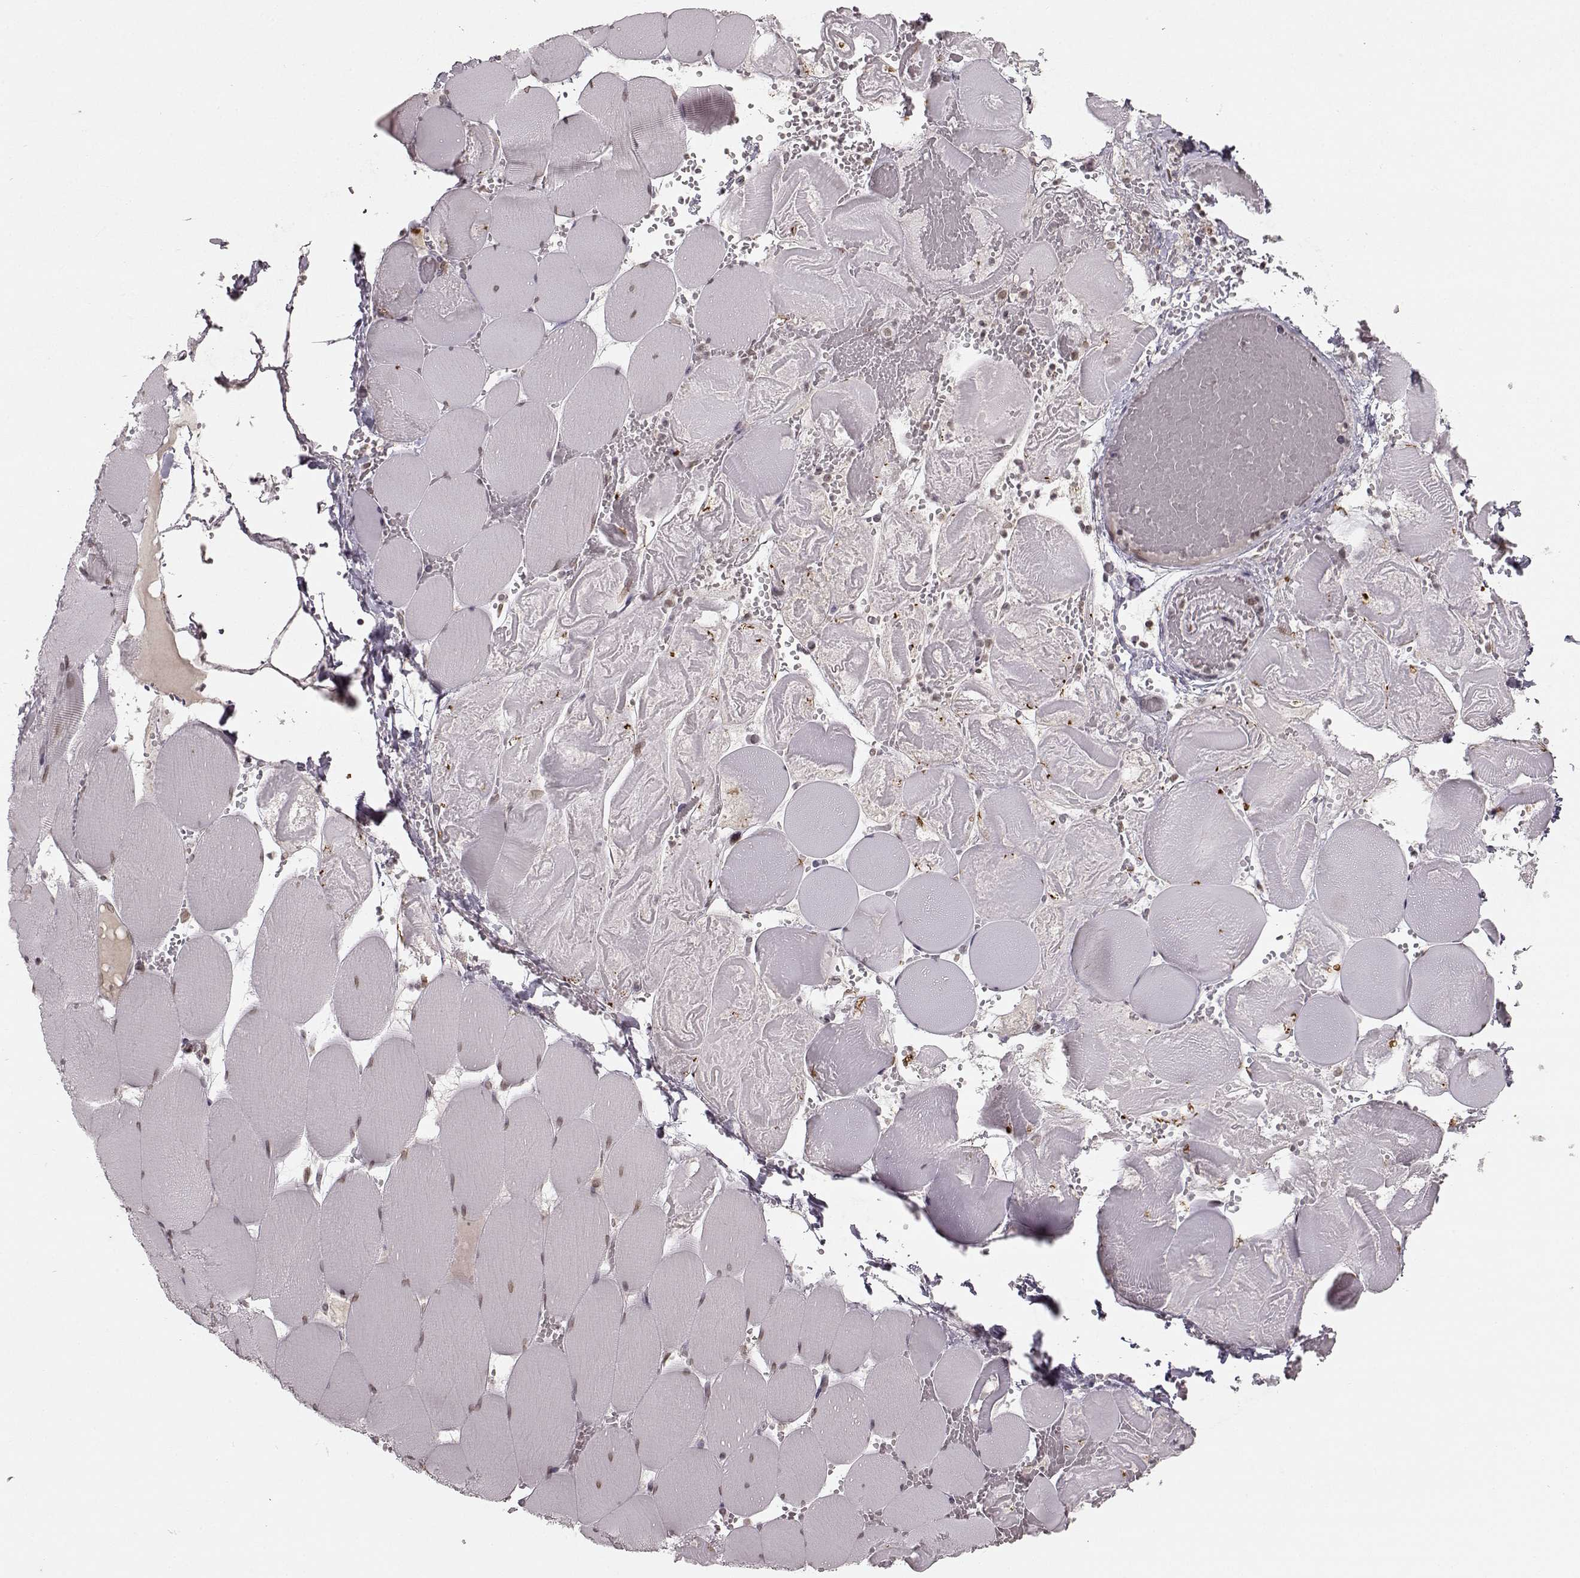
{"staining": {"intensity": "moderate", "quantity": "<25%", "location": "cytoplasmic/membranous,nuclear"}, "tissue": "skeletal muscle", "cell_type": "Myocytes", "image_type": "normal", "snomed": [{"axis": "morphology", "description": "Normal tissue, NOS"}, {"axis": "morphology", "description": "Malignant melanoma, Metastatic site"}, {"axis": "topography", "description": "Skeletal muscle"}], "caption": "Brown immunohistochemical staining in normal skeletal muscle reveals moderate cytoplasmic/membranous,nuclear expression in approximately <25% of myocytes. (Brightfield microscopy of DAB IHC at high magnification).", "gene": "DCAF12", "patient": {"sex": "male", "age": 50}}